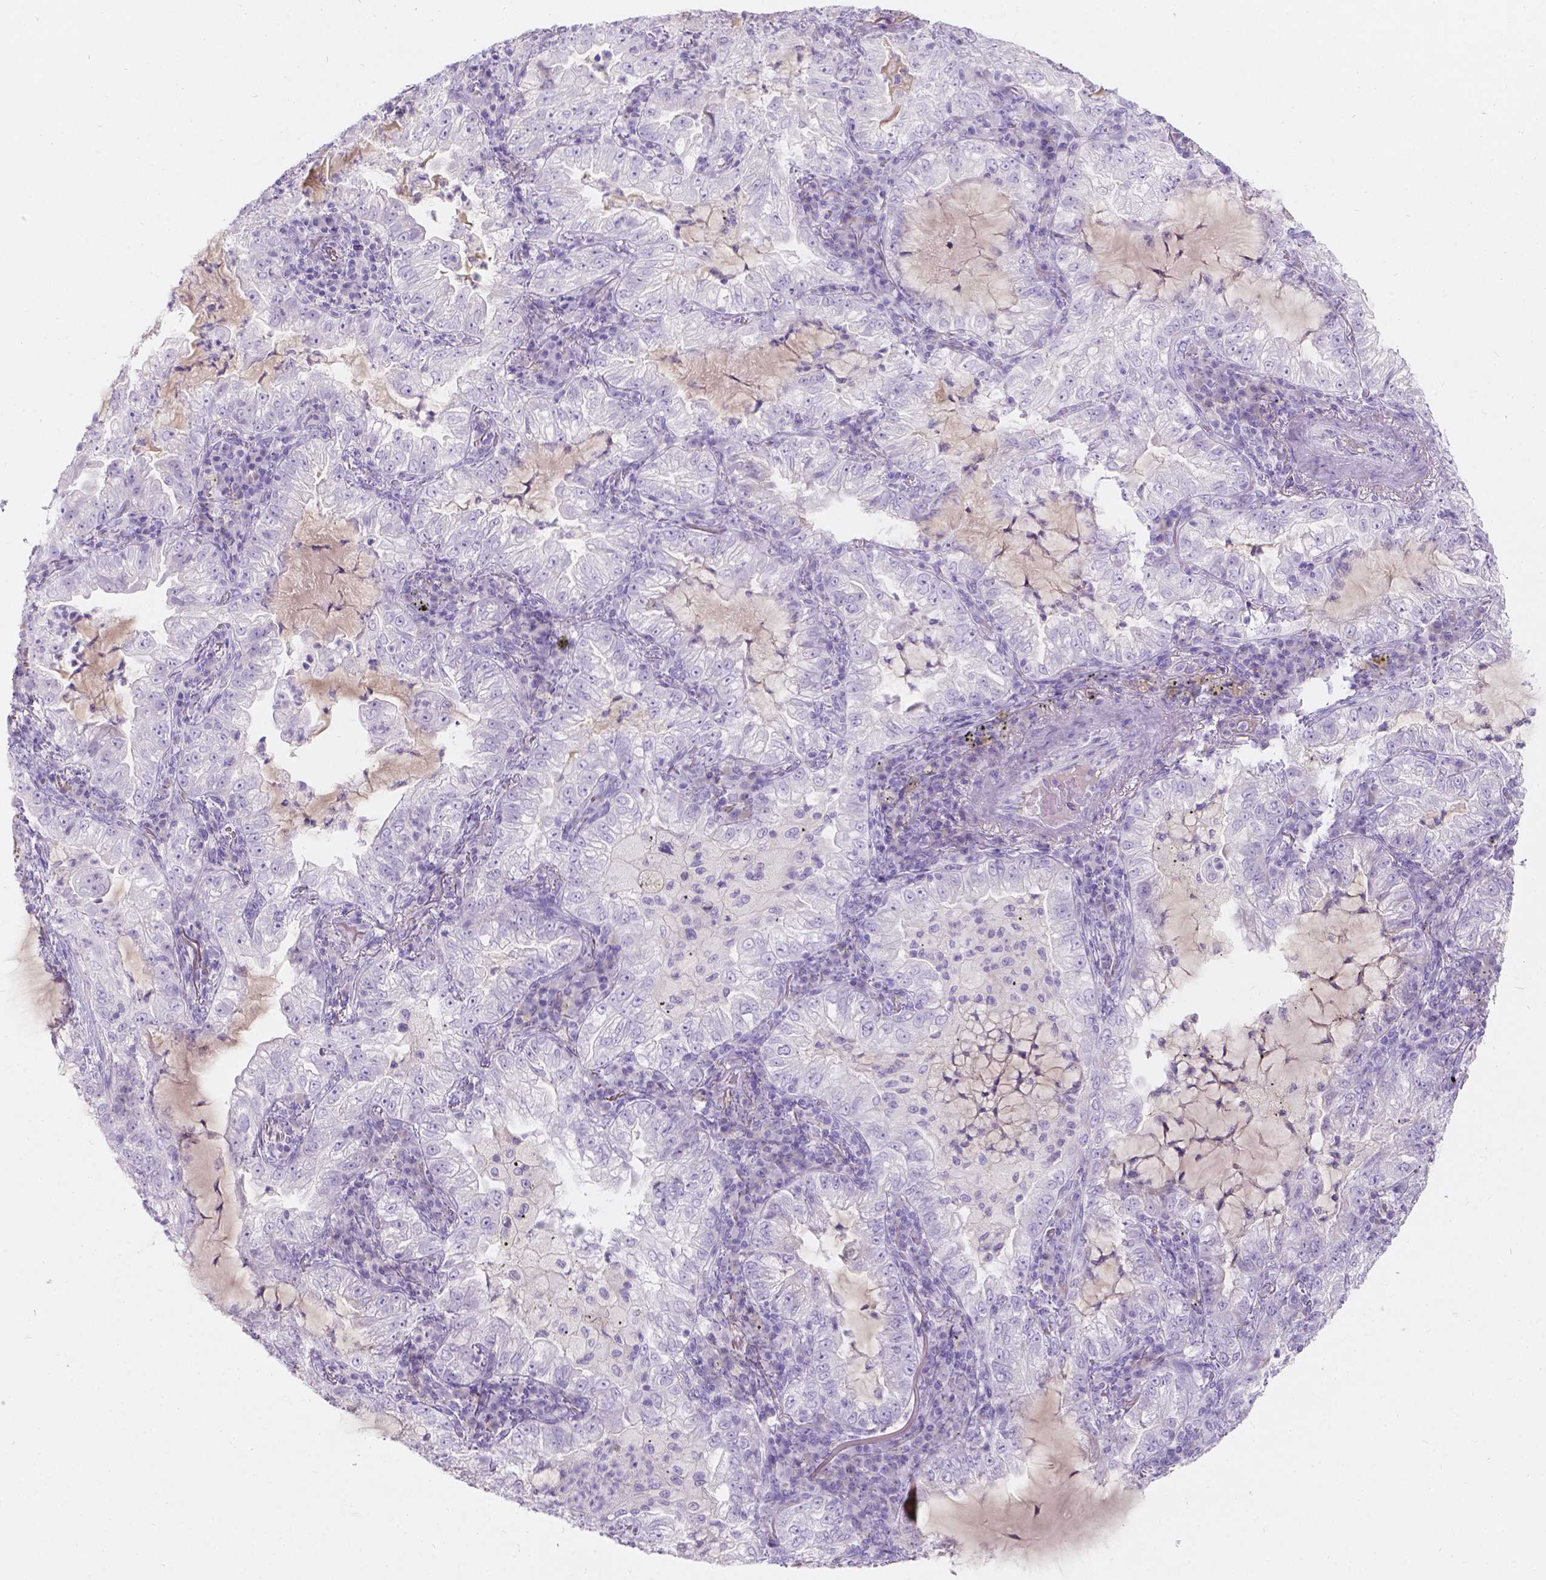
{"staining": {"intensity": "negative", "quantity": "none", "location": "none"}, "tissue": "lung cancer", "cell_type": "Tumor cells", "image_type": "cancer", "snomed": [{"axis": "morphology", "description": "Adenocarcinoma, NOS"}, {"axis": "topography", "description": "Lung"}], "caption": "Immunohistochemistry of human adenocarcinoma (lung) exhibits no expression in tumor cells.", "gene": "GAL3ST2", "patient": {"sex": "female", "age": 73}}